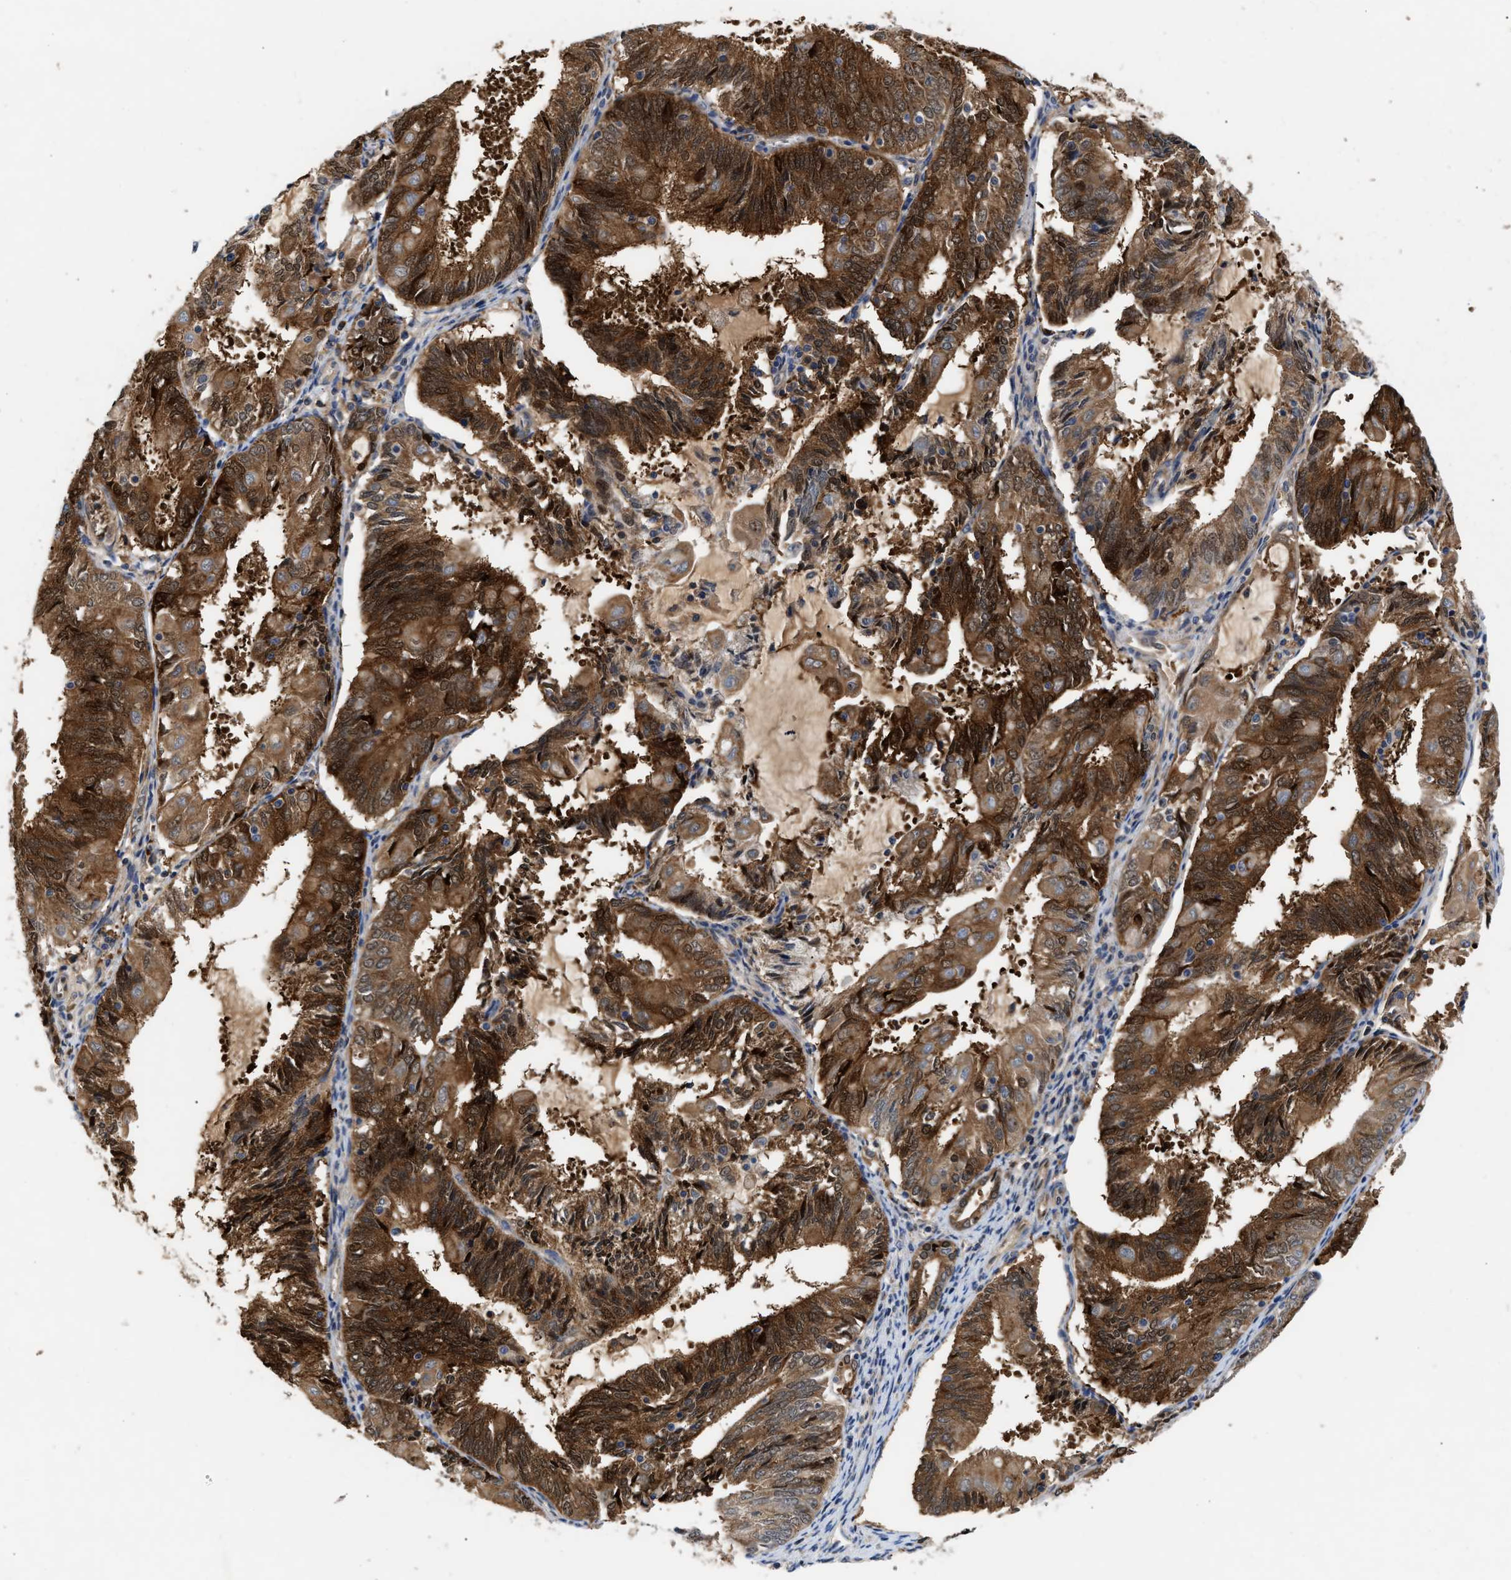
{"staining": {"intensity": "strong", "quantity": ">75%", "location": "cytoplasmic/membranous,nuclear"}, "tissue": "endometrial cancer", "cell_type": "Tumor cells", "image_type": "cancer", "snomed": [{"axis": "morphology", "description": "Adenocarcinoma, NOS"}, {"axis": "topography", "description": "Endometrium"}], "caption": "Immunohistochemistry (IHC) photomicrograph of endometrial cancer (adenocarcinoma) stained for a protein (brown), which demonstrates high levels of strong cytoplasmic/membranous and nuclear expression in about >75% of tumor cells.", "gene": "CCDC146", "patient": {"sex": "female", "age": 81}}